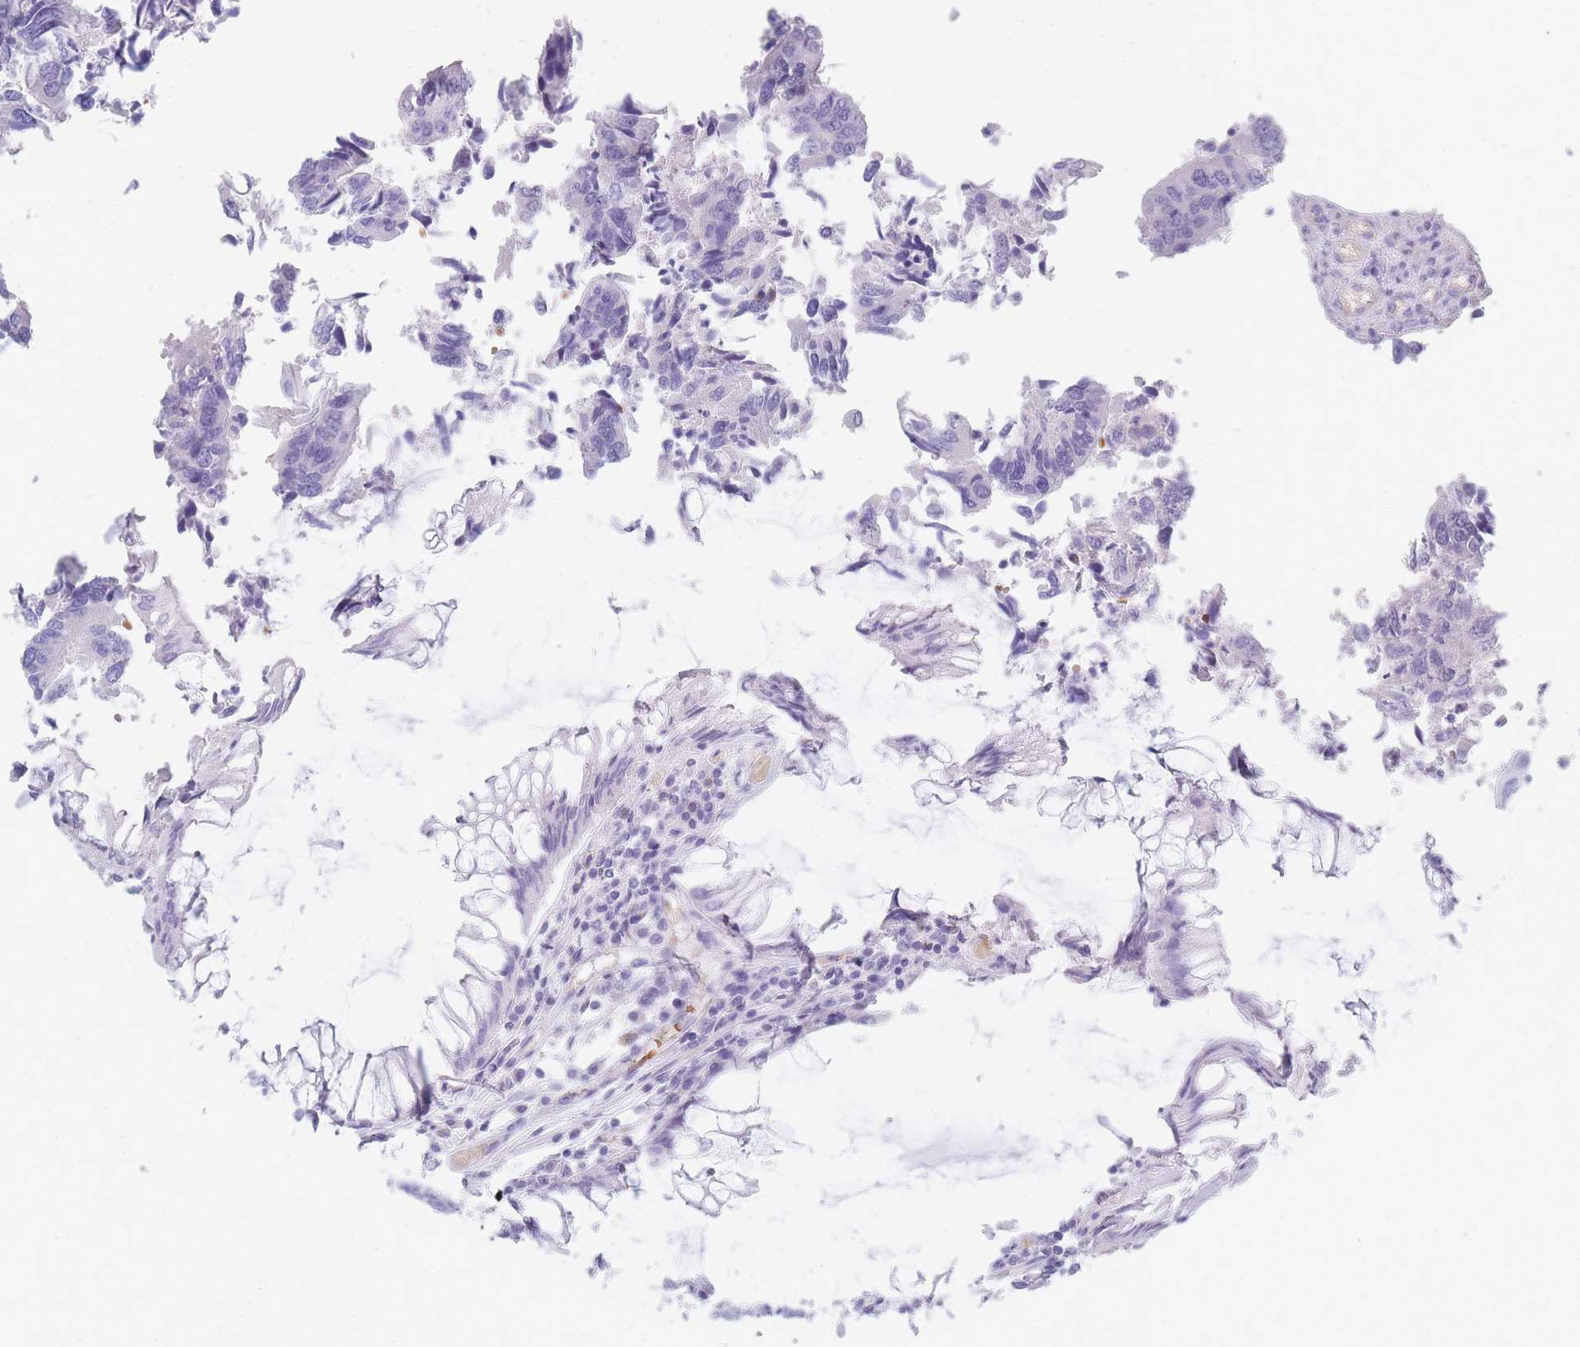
{"staining": {"intensity": "negative", "quantity": "none", "location": "none"}, "tissue": "colorectal cancer", "cell_type": "Tumor cells", "image_type": "cancer", "snomed": [{"axis": "morphology", "description": "Adenocarcinoma, NOS"}, {"axis": "topography", "description": "Colon"}], "caption": "DAB (3,3'-diaminobenzidine) immunohistochemical staining of human colorectal cancer exhibits no significant positivity in tumor cells. (Brightfield microscopy of DAB immunohistochemistry (IHC) at high magnification).", "gene": "OR5D16", "patient": {"sex": "female", "age": 67}}